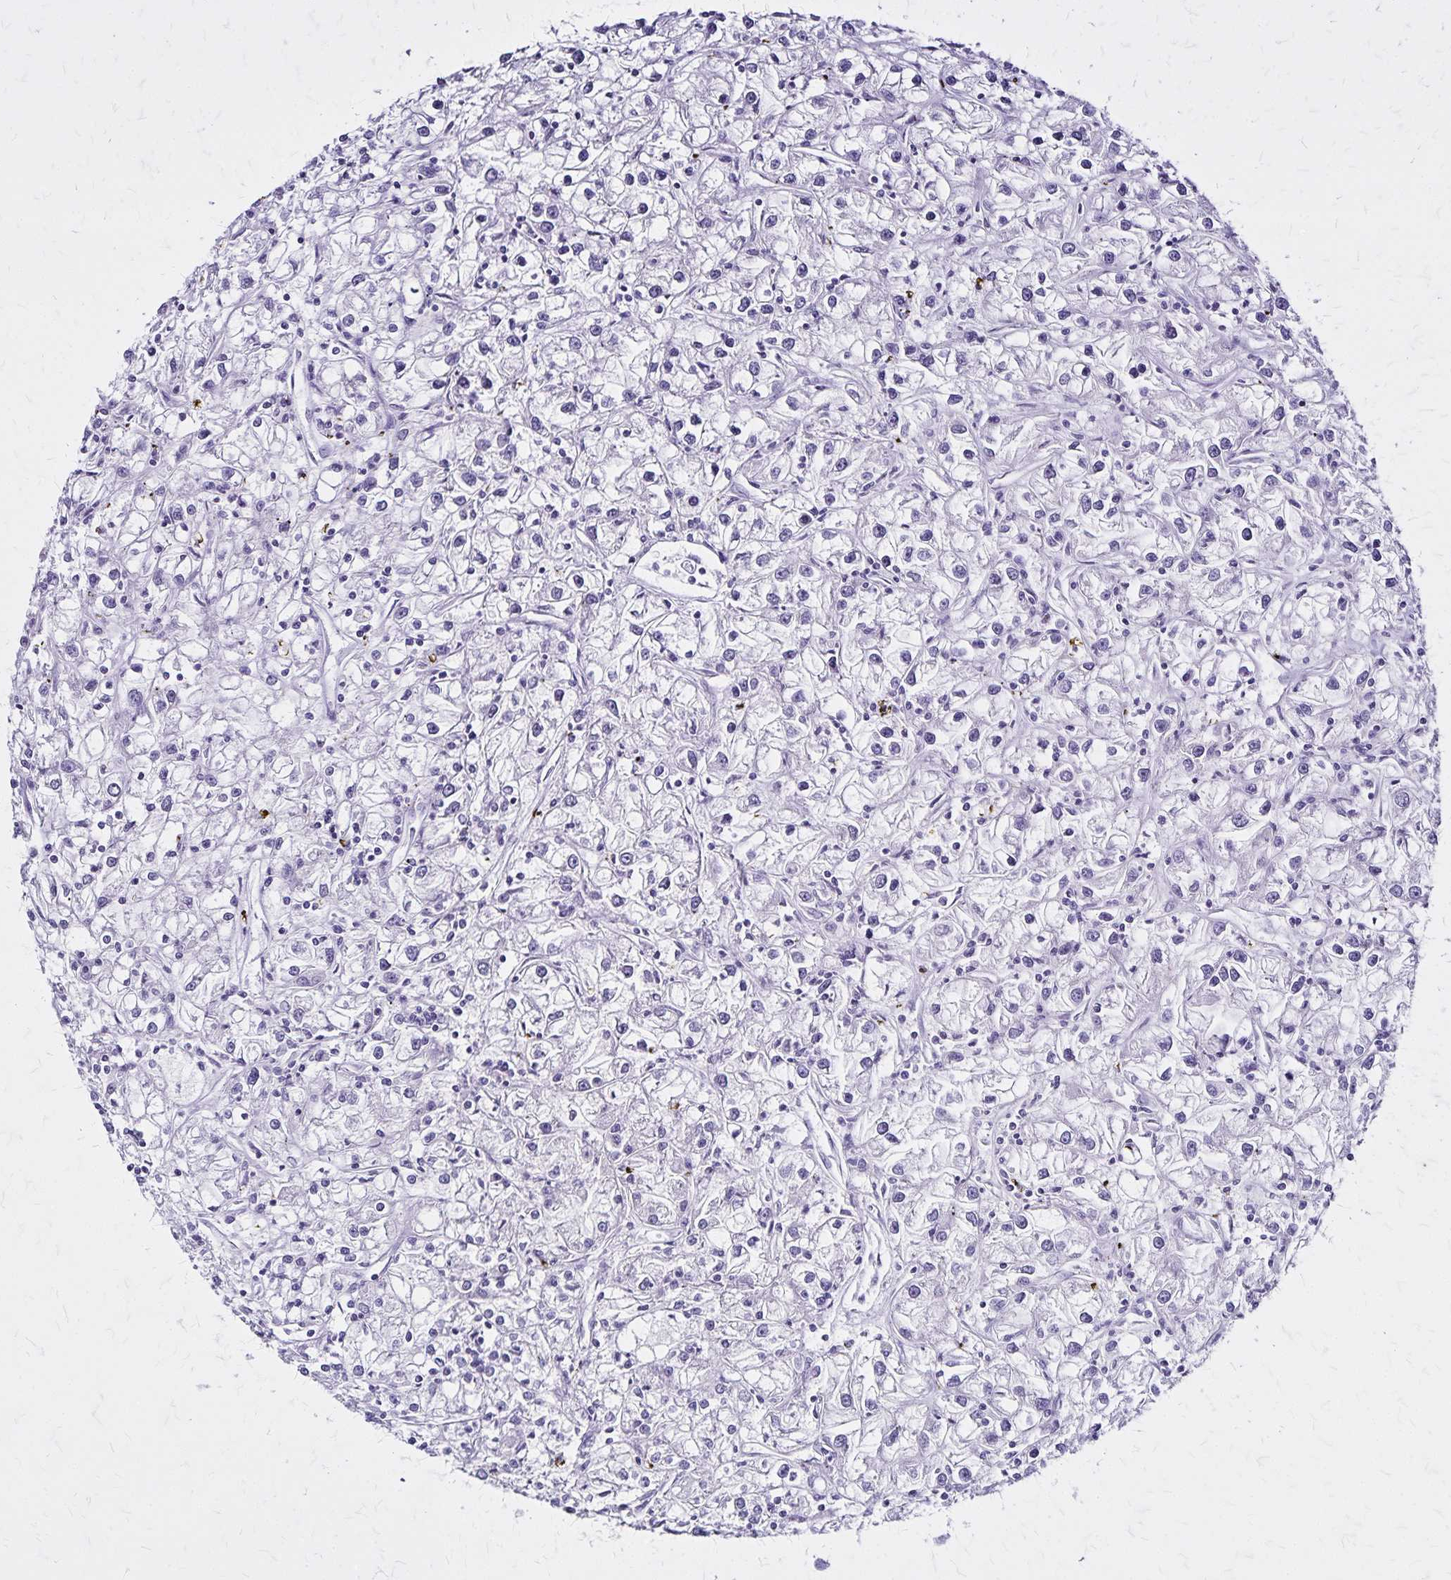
{"staining": {"intensity": "negative", "quantity": "none", "location": "none"}, "tissue": "renal cancer", "cell_type": "Tumor cells", "image_type": "cancer", "snomed": [{"axis": "morphology", "description": "Adenocarcinoma, NOS"}, {"axis": "topography", "description": "Kidney"}], "caption": "Immunohistochemical staining of human renal adenocarcinoma reveals no significant expression in tumor cells.", "gene": "KRT2", "patient": {"sex": "female", "age": 59}}